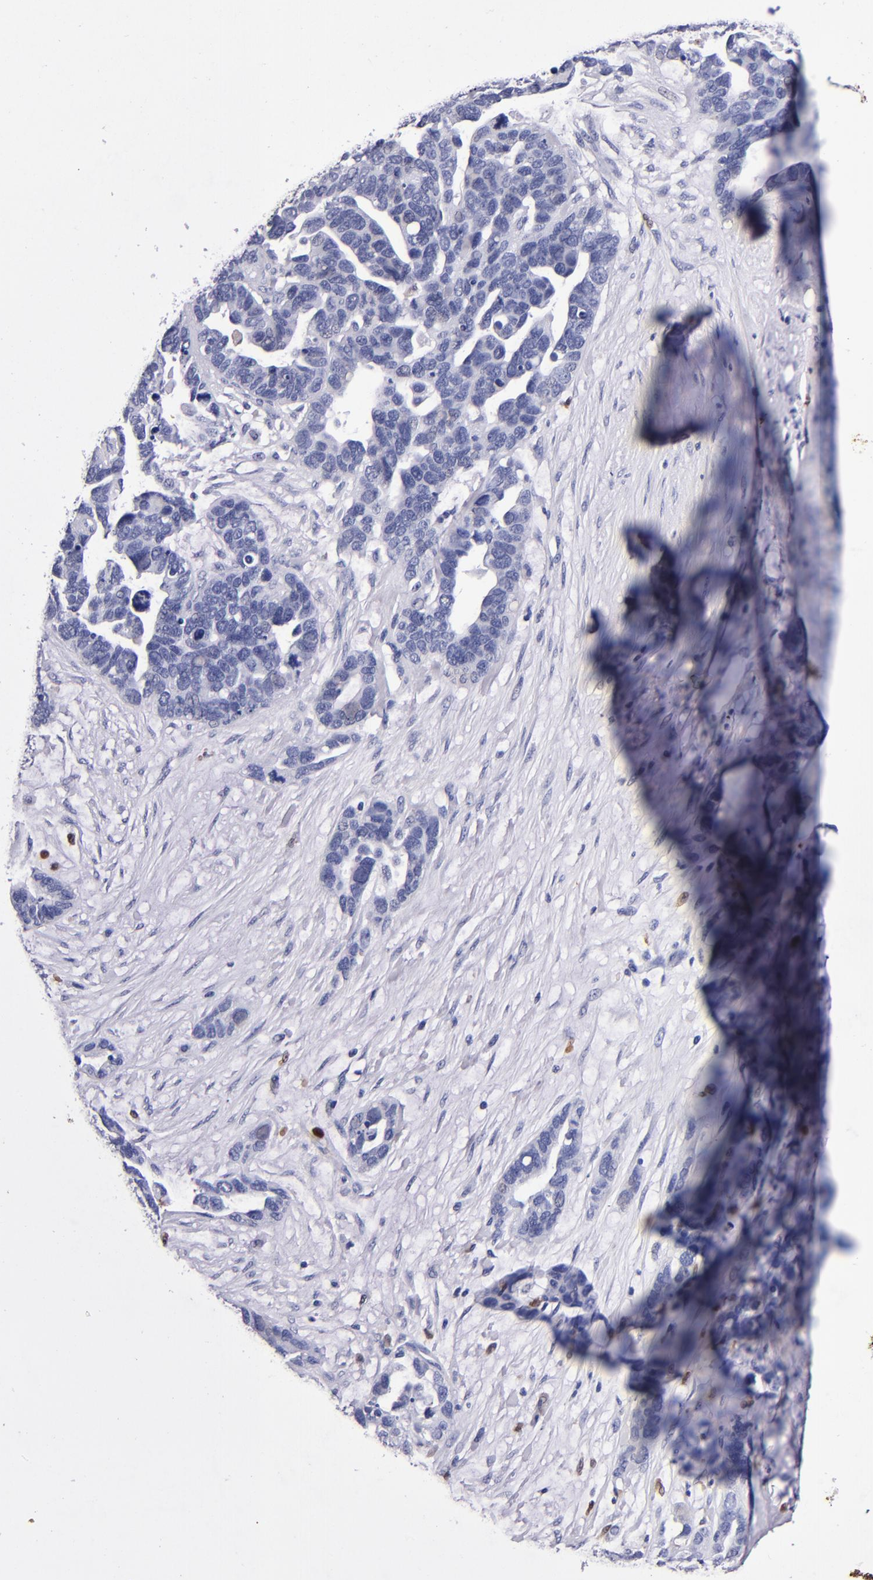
{"staining": {"intensity": "negative", "quantity": "none", "location": "none"}, "tissue": "ovarian cancer", "cell_type": "Tumor cells", "image_type": "cancer", "snomed": [{"axis": "morphology", "description": "Cystadenocarcinoma, serous, NOS"}, {"axis": "topography", "description": "Ovary"}], "caption": "Ovarian cancer was stained to show a protein in brown. There is no significant positivity in tumor cells. The staining is performed using DAB (3,3'-diaminobenzidine) brown chromogen with nuclei counter-stained in using hematoxylin.", "gene": "S100A8", "patient": {"sex": "female", "age": 54}}